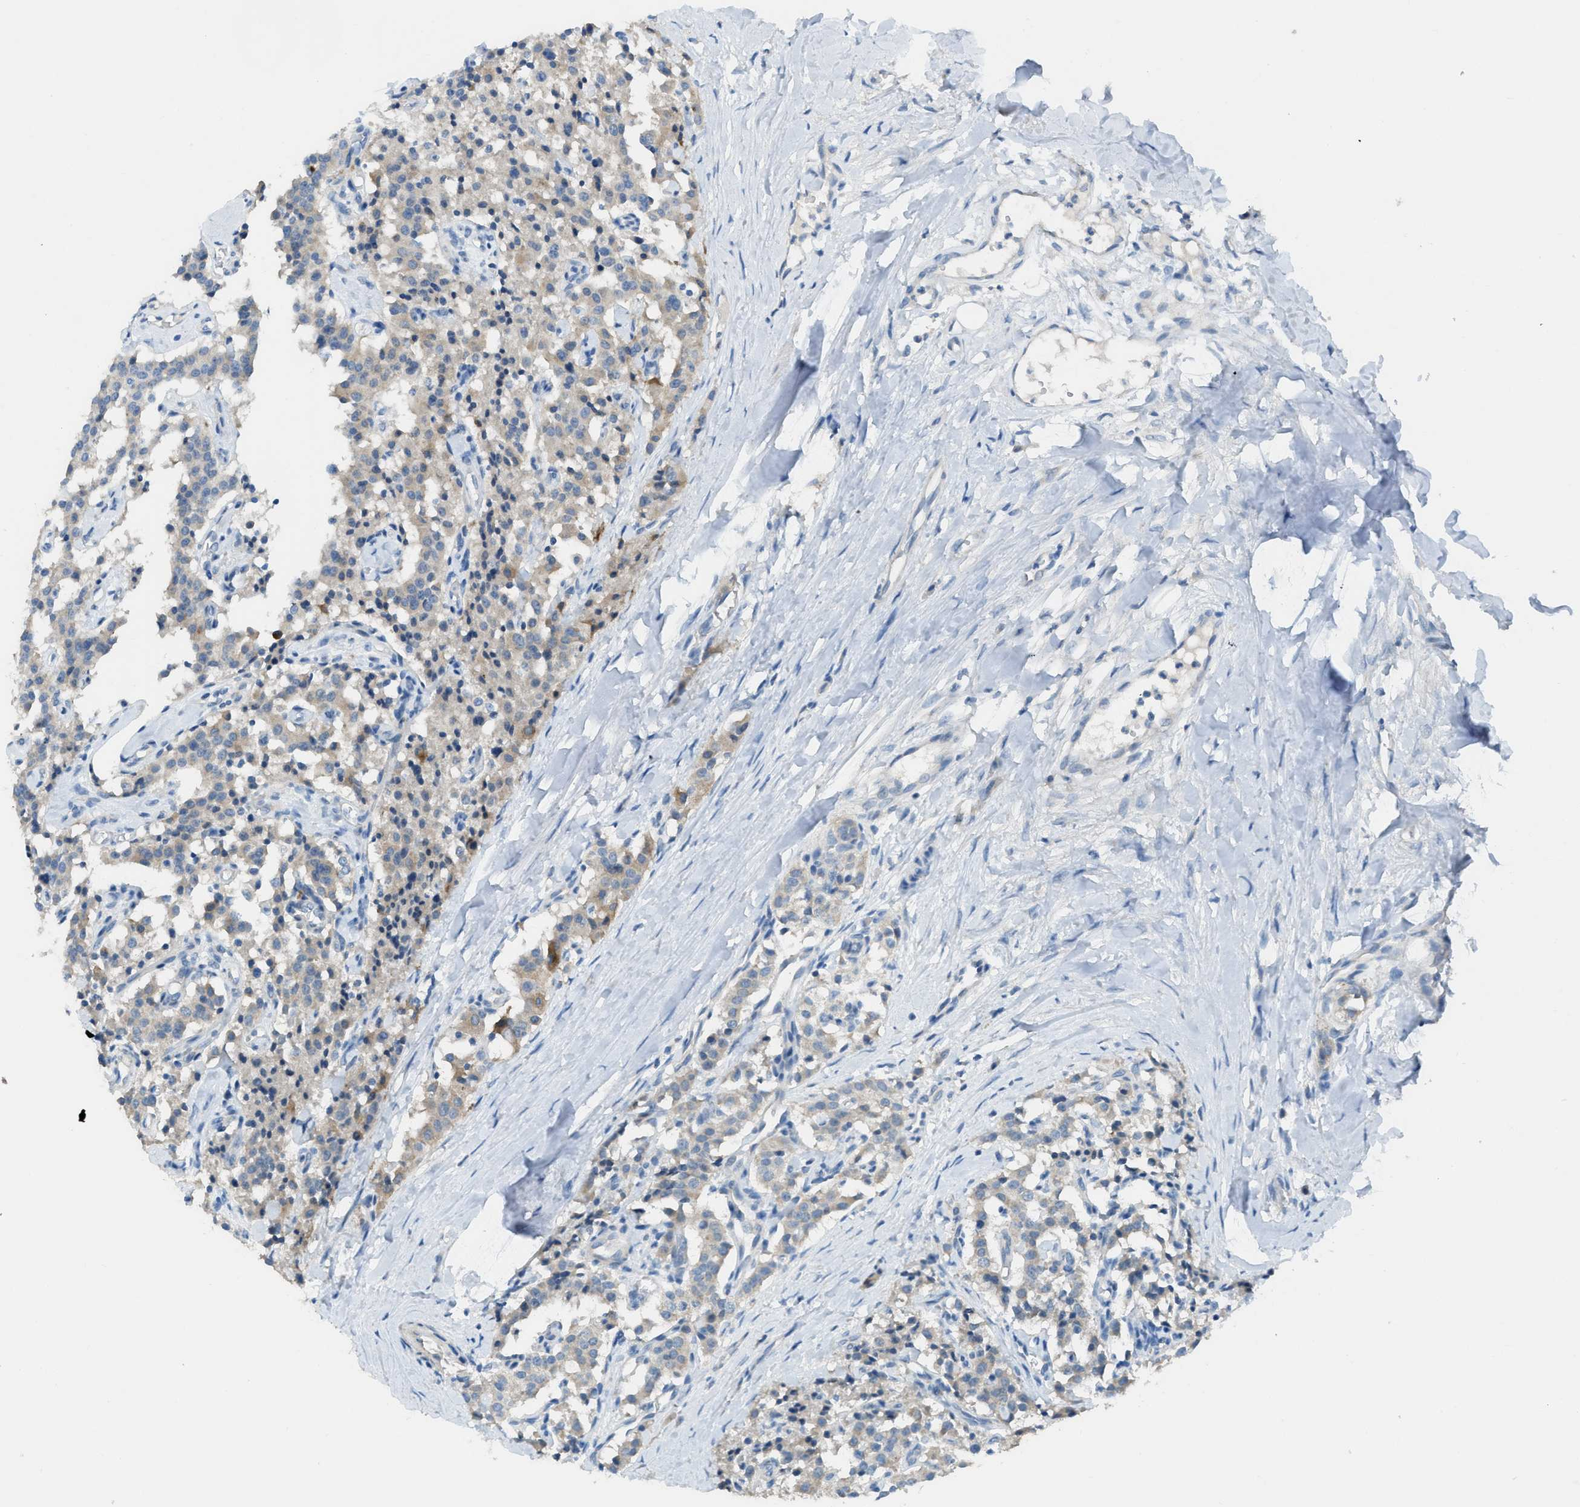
{"staining": {"intensity": "weak", "quantity": "25%-75%", "location": "cytoplasmic/membranous"}, "tissue": "carcinoid", "cell_type": "Tumor cells", "image_type": "cancer", "snomed": [{"axis": "morphology", "description": "Carcinoid, malignant, NOS"}, {"axis": "topography", "description": "Lung"}], "caption": "Carcinoid stained with a protein marker exhibits weak staining in tumor cells.", "gene": "TIMD4", "patient": {"sex": "male", "age": 30}}